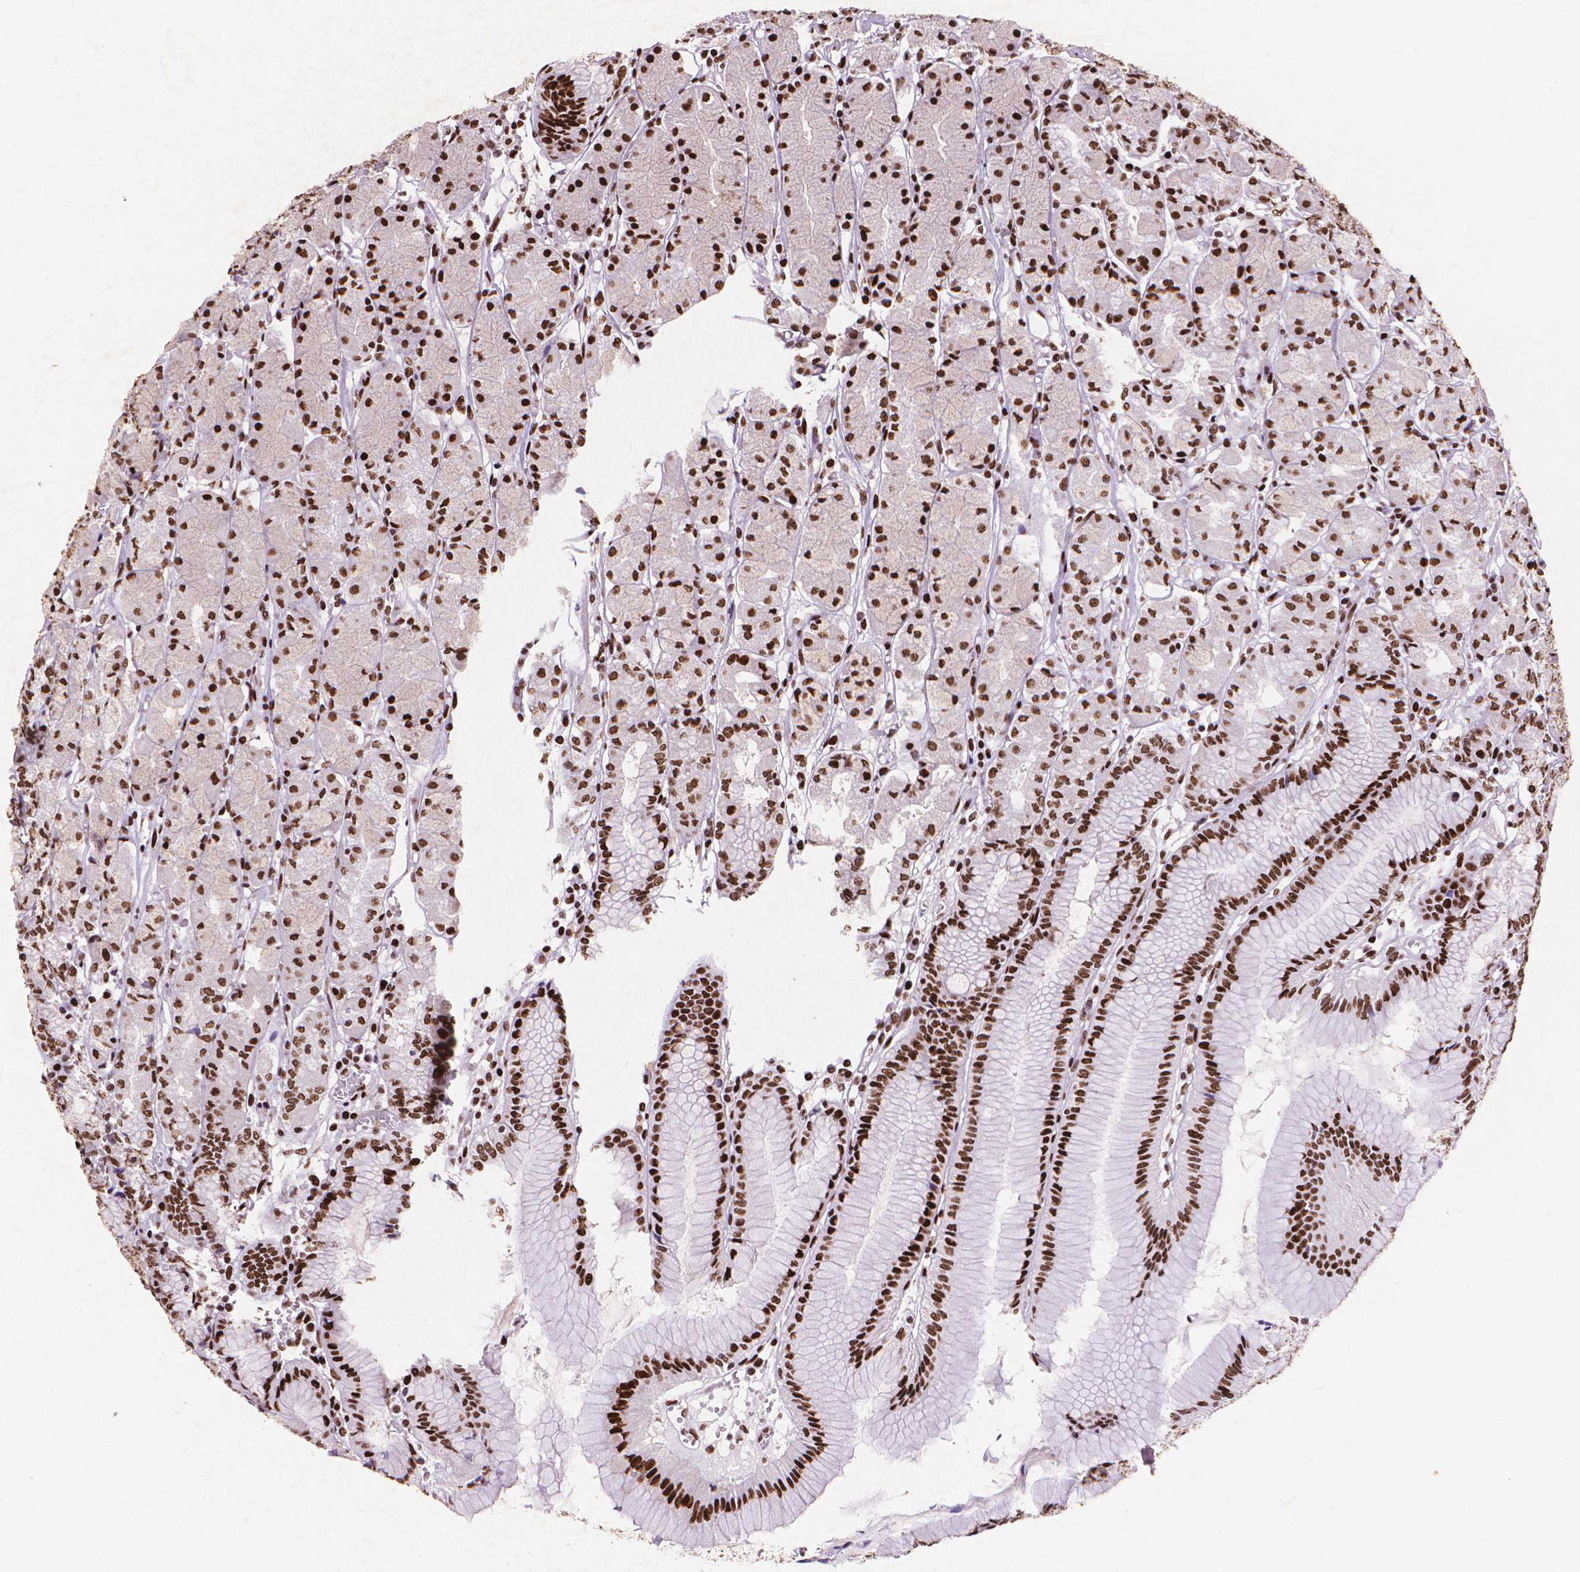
{"staining": {"intensity": "strong", "quantity": ">75%", "location": "nuclear"}, "tissue": "stomach", "cell_type": "Glandular cells", "image_type": "normal", "snomed": [{"axis": "morphology", "description": "Normal tissue, NOS"}, {"axis": "topography", "description": "Stomach, upper"}], "caption": "This micrograph reveals immunohistochemistry staining of unremarkable human stomach, with high strong nuclear expression in approximately >75% of glandular cells.", "gene": "CITED2", "patient": {"sex": "male", "age": 69}}